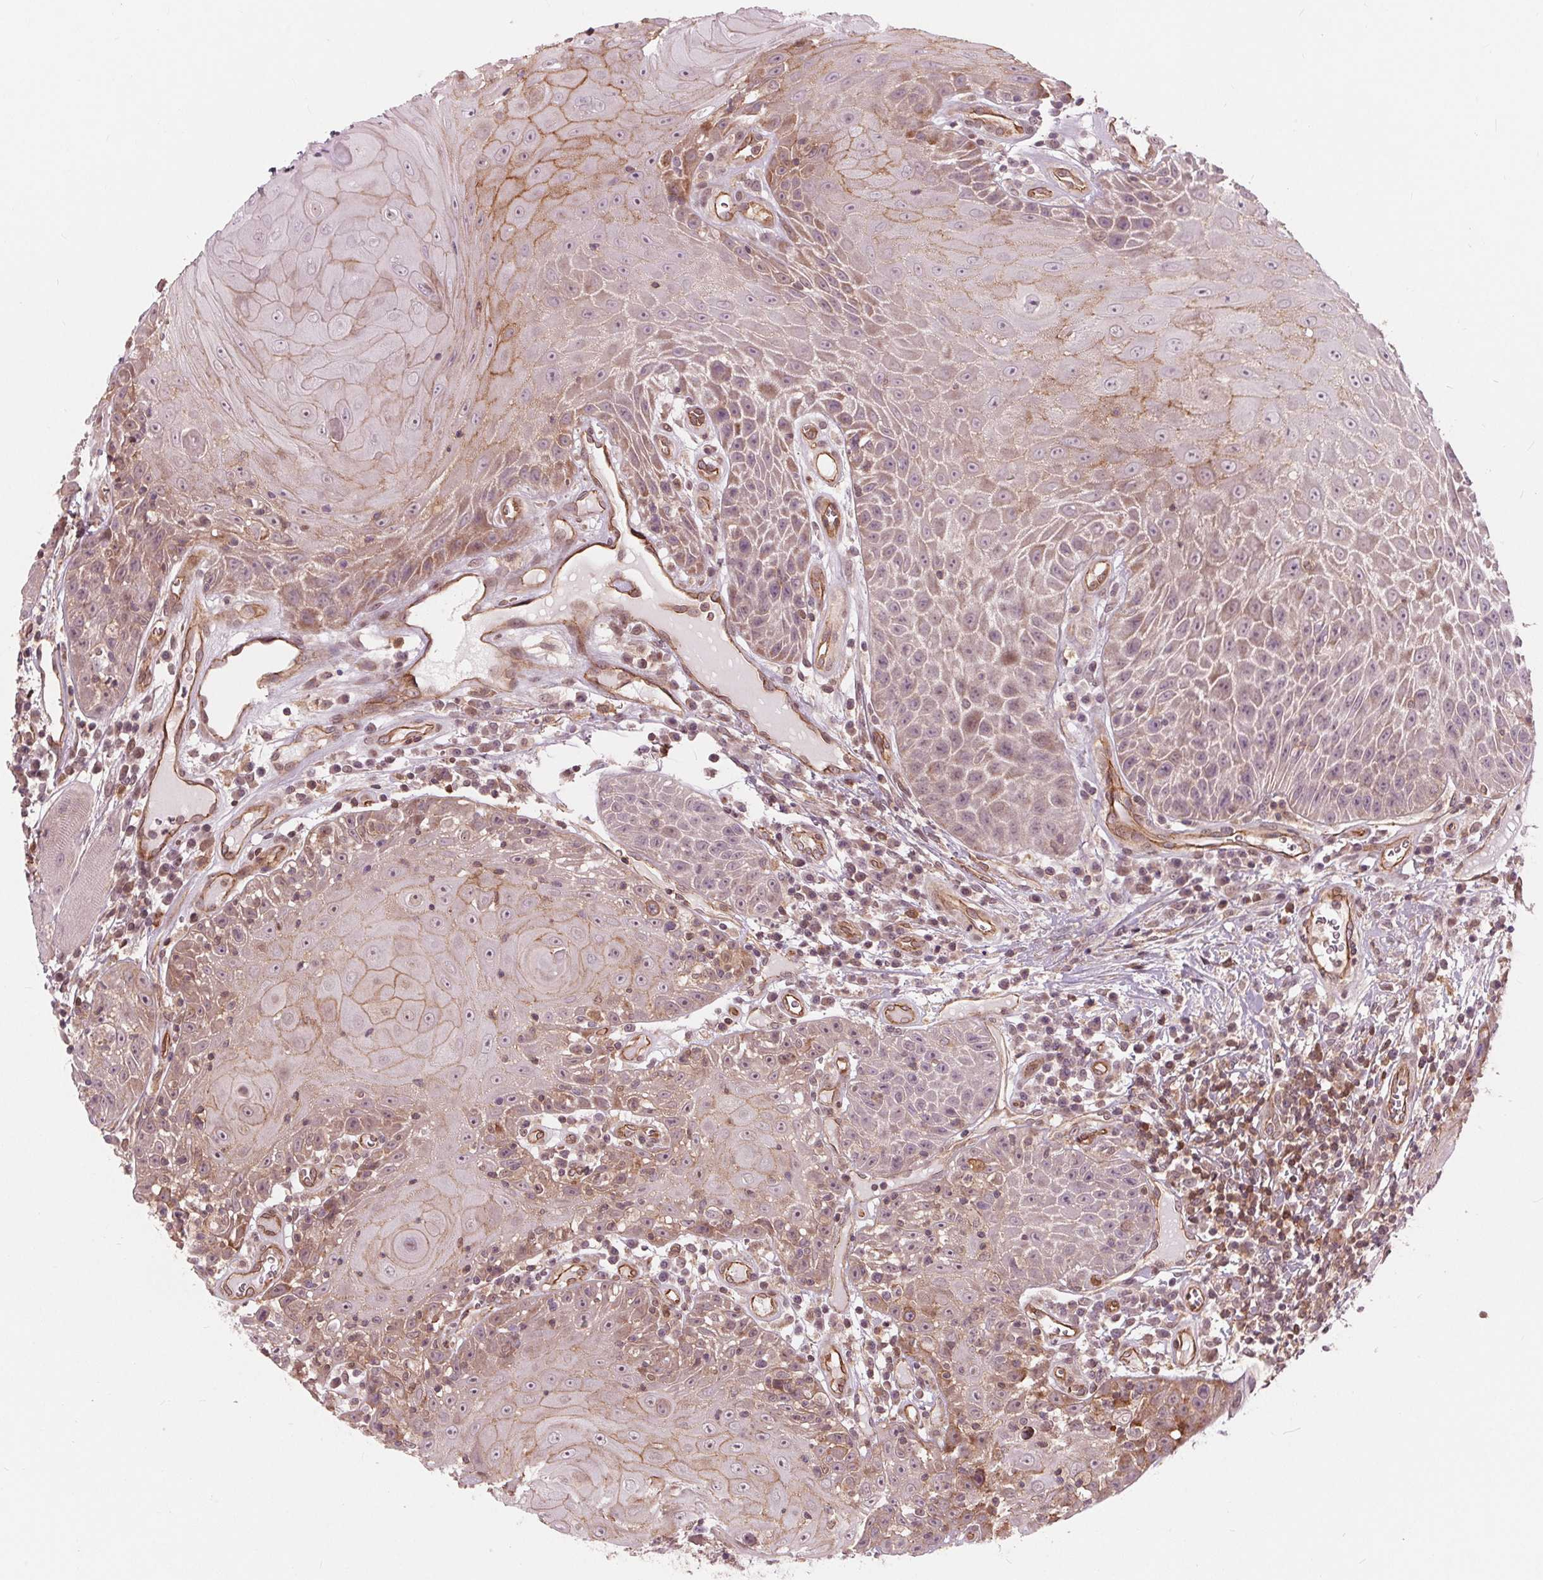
{"staining": {"intensity": "moderate", "quantity": "25%-75%", "location": "cytoplasmic/membranous"}, "tissue": "head and neck cancer", "cell_type": "Tumor cells", "image_type": "cancer", "snomed": [{"axis": "morphology", "description": "Squamous cell carcinoma, NOS"}, {"axis": "topography", "description": "Head-Neck"}], "caption": "The micrograph reveals a brown stain indicating the presence of a protein in the cytoplasmic/membranous of tumor cells in head and neck cancer (squamous cell carcinoma).", "gene": "TXNIP", "patient": {"sex": "male", "age": 52}}